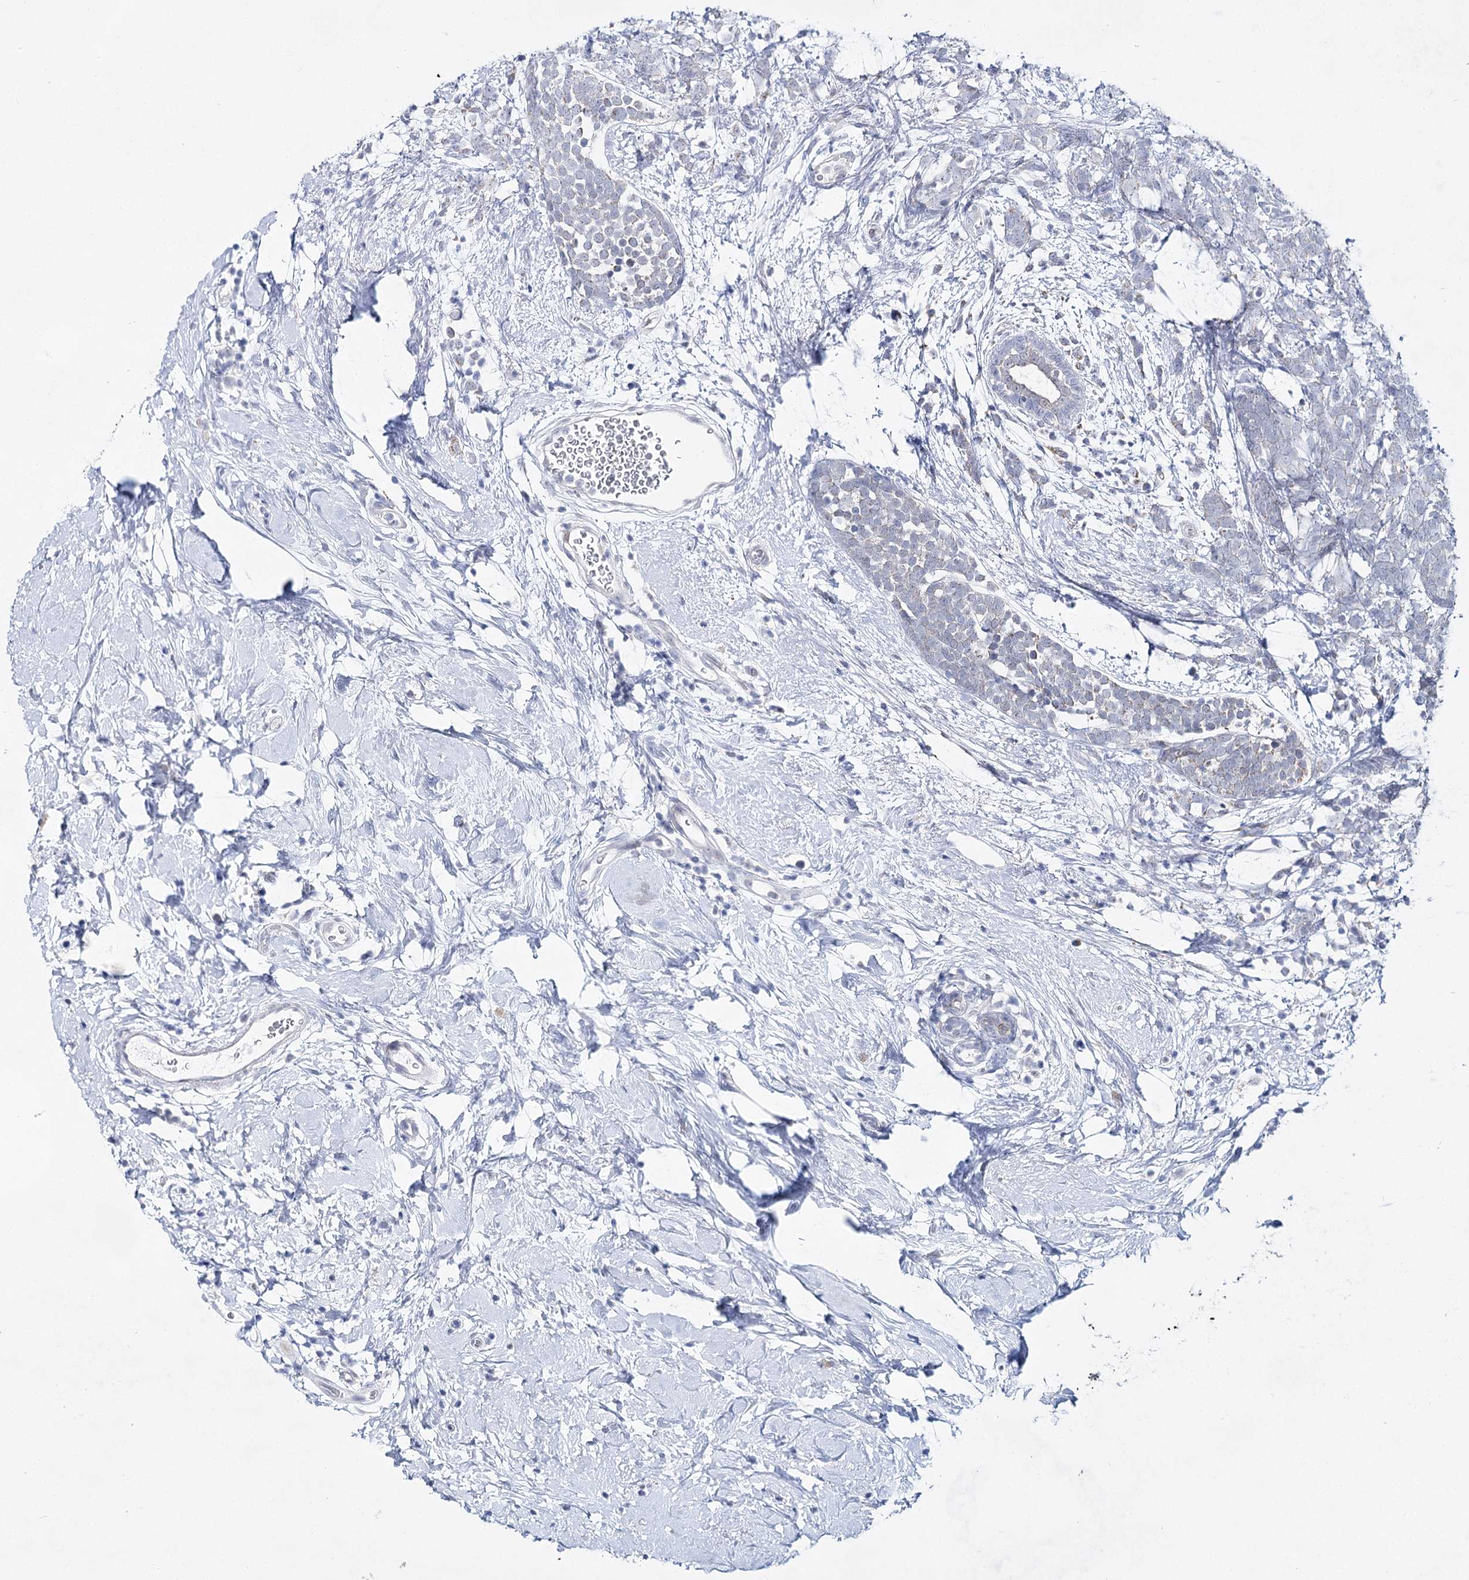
{"staining": {"intensity": "negative", "quantity": "none", "location": "none"}, "tissue": "breast cancer", "cell_type": "Tumor cells", "image_type": "cancer", "snomed": [{"axis": "morphology", "description": "Lobular carcinoma"}, {"axis": "topography", "description": "Breast"}], "caption": "Tumor cells show no significant protein expression in breast cancer (lobular carcinoma). (DAB immunohistochemistry (IHC) with hematoxylin counter stain).", "gene": "BPHL", "patient": {"sex": "female", "age": 58}}